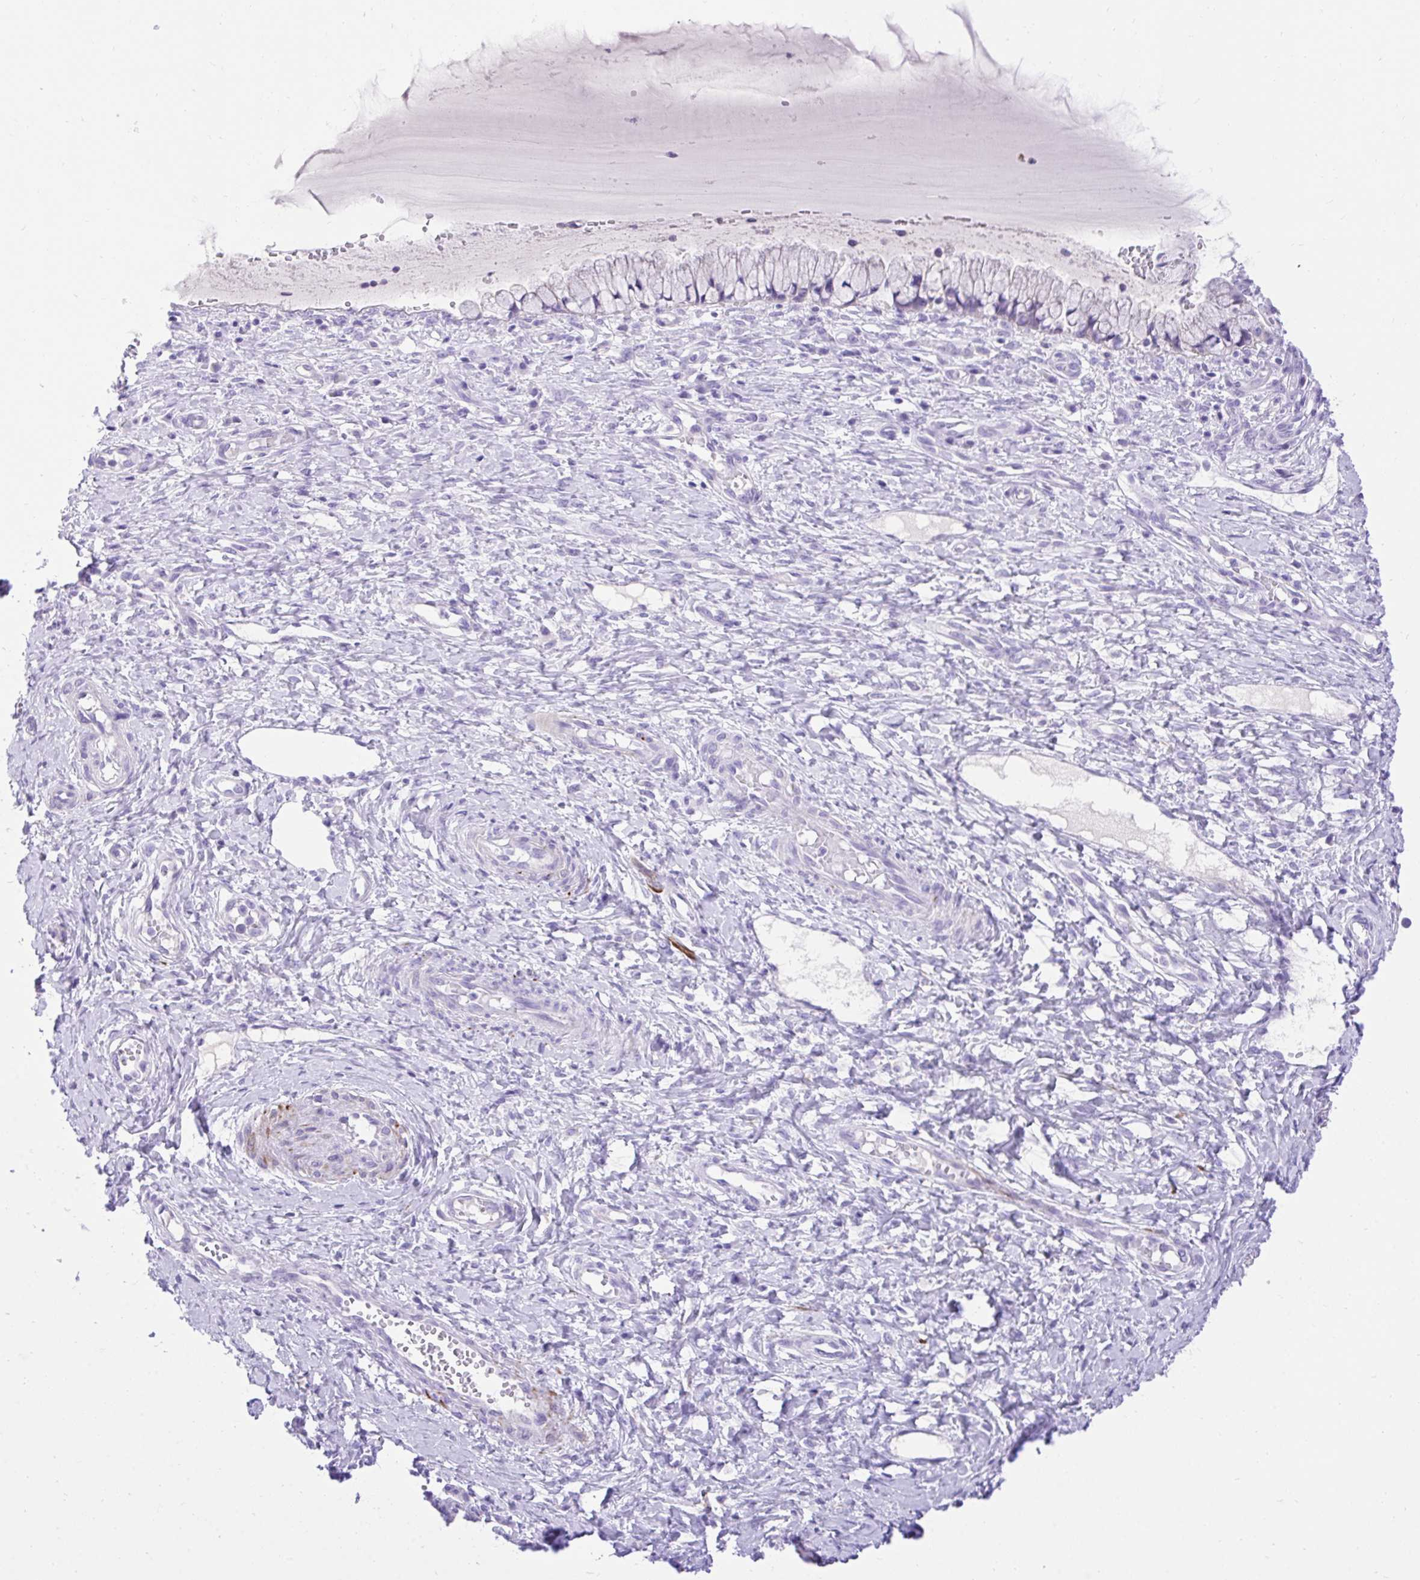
{"staining": {"intensity": "weak", "quantity": "25%-75%", "location": "cytoplasmic/membranous"}, "tissue": "cervix", "cell_type": "Glandular cells", "image_type": "normal", "snomed": [{"axis": "morphology", "description": "Normal tissue, NOS"}, {"axis": "topography", "description": "Cervix"}], "caption": "Protein expression analysis of normal cervix exhibits weak cytoplasmic/membranous expression in about 25%-75% of glandular cells.", "gene": "KCNN4", "patient": {"sex": "female", "age": 37}}